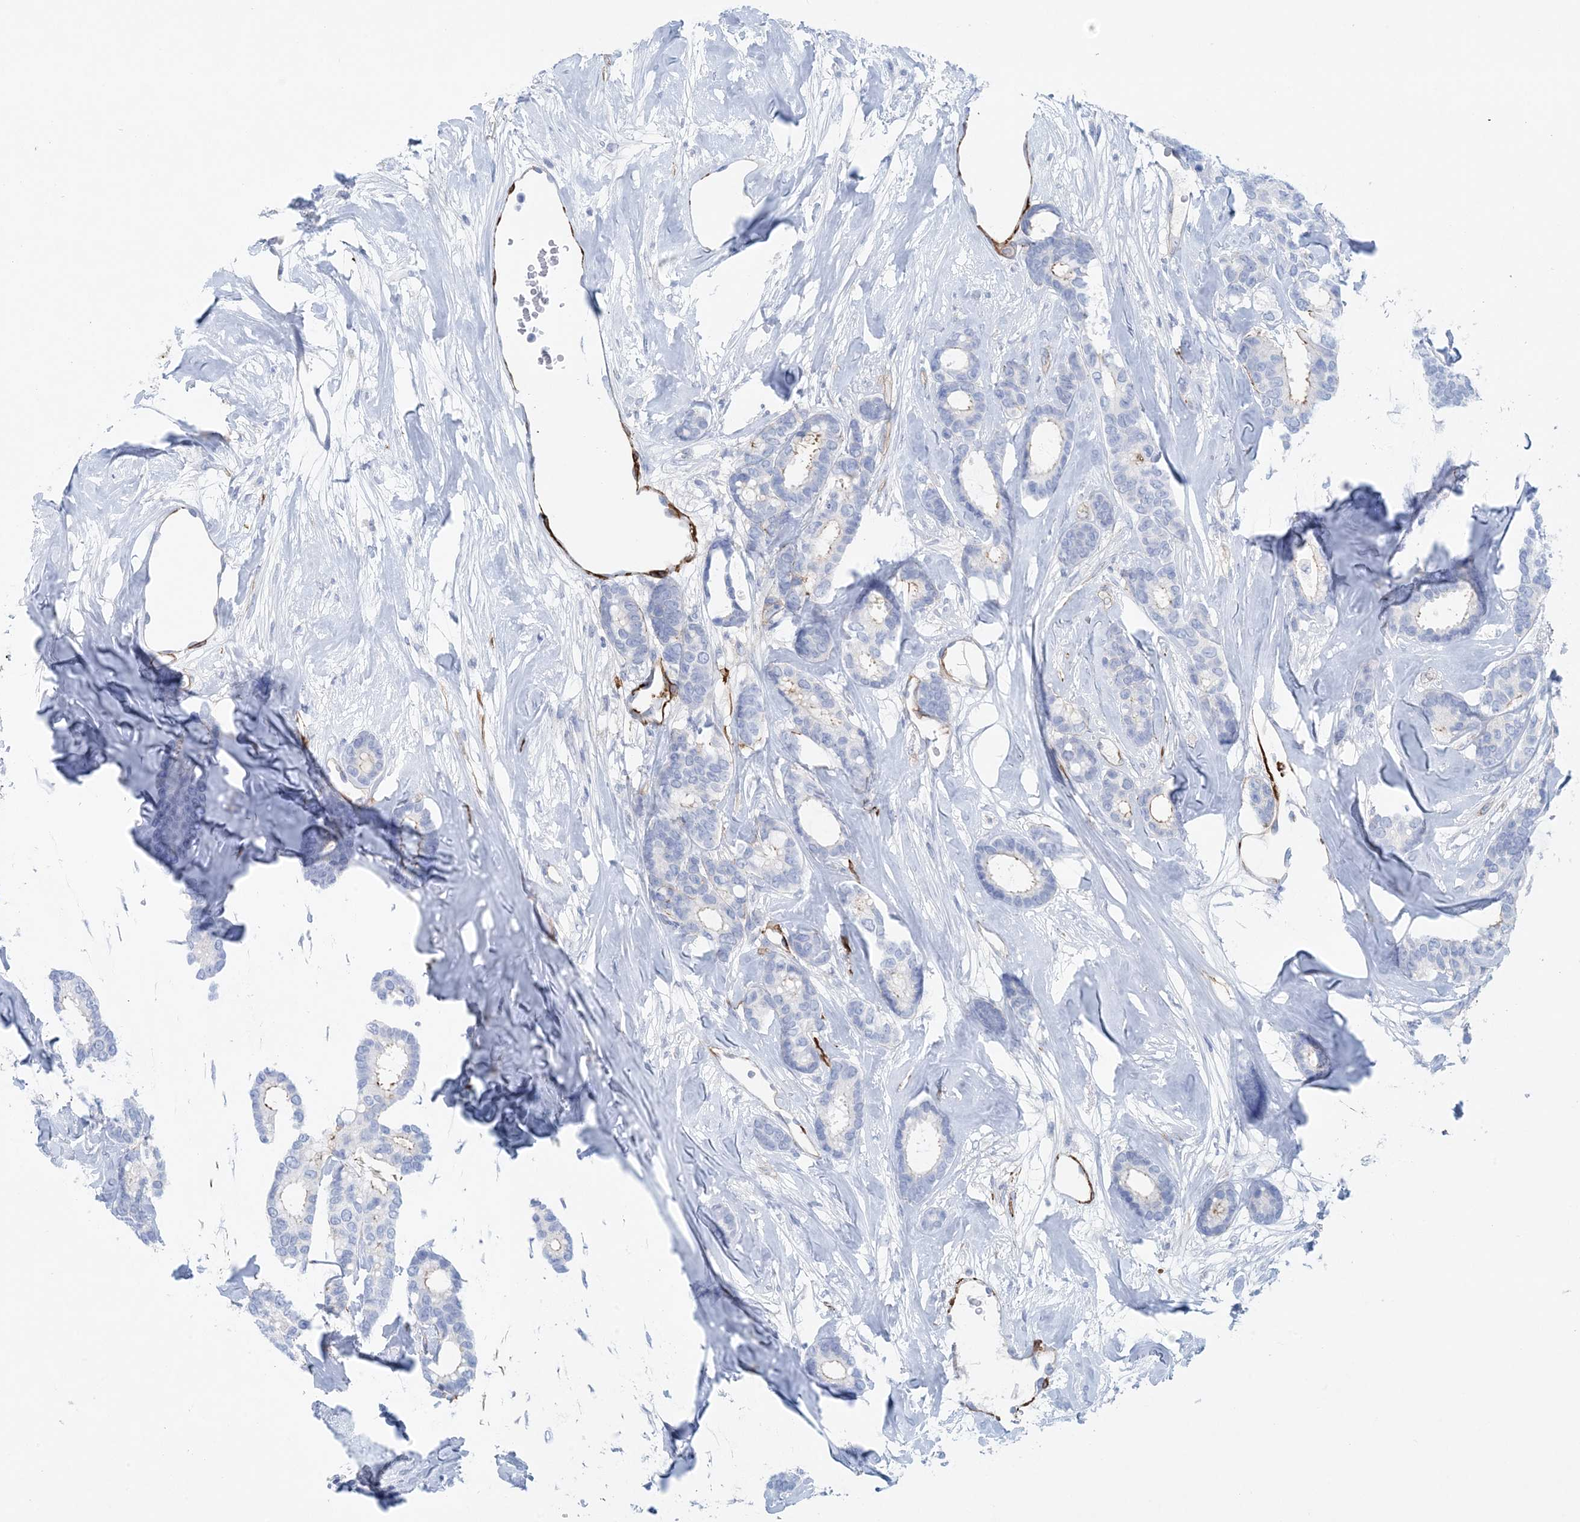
{"staining": {"intensity": "negative", "quantity": "none", "location": "none"}, "tissue": "breast cancer", "cell_type": "Tumor cells", "image_type": "cancer", "snomed": [{"axis": "morphology", "description": "Duct carcinoma"}, {"axis": "topography", "description": "Breast"}], "caption": "Tumor cells are negative for protein expression in human breast cancer (intraductal carcinoma).", "gene": "SHANK1", "patient": {"sex": "female", "age": 87}}